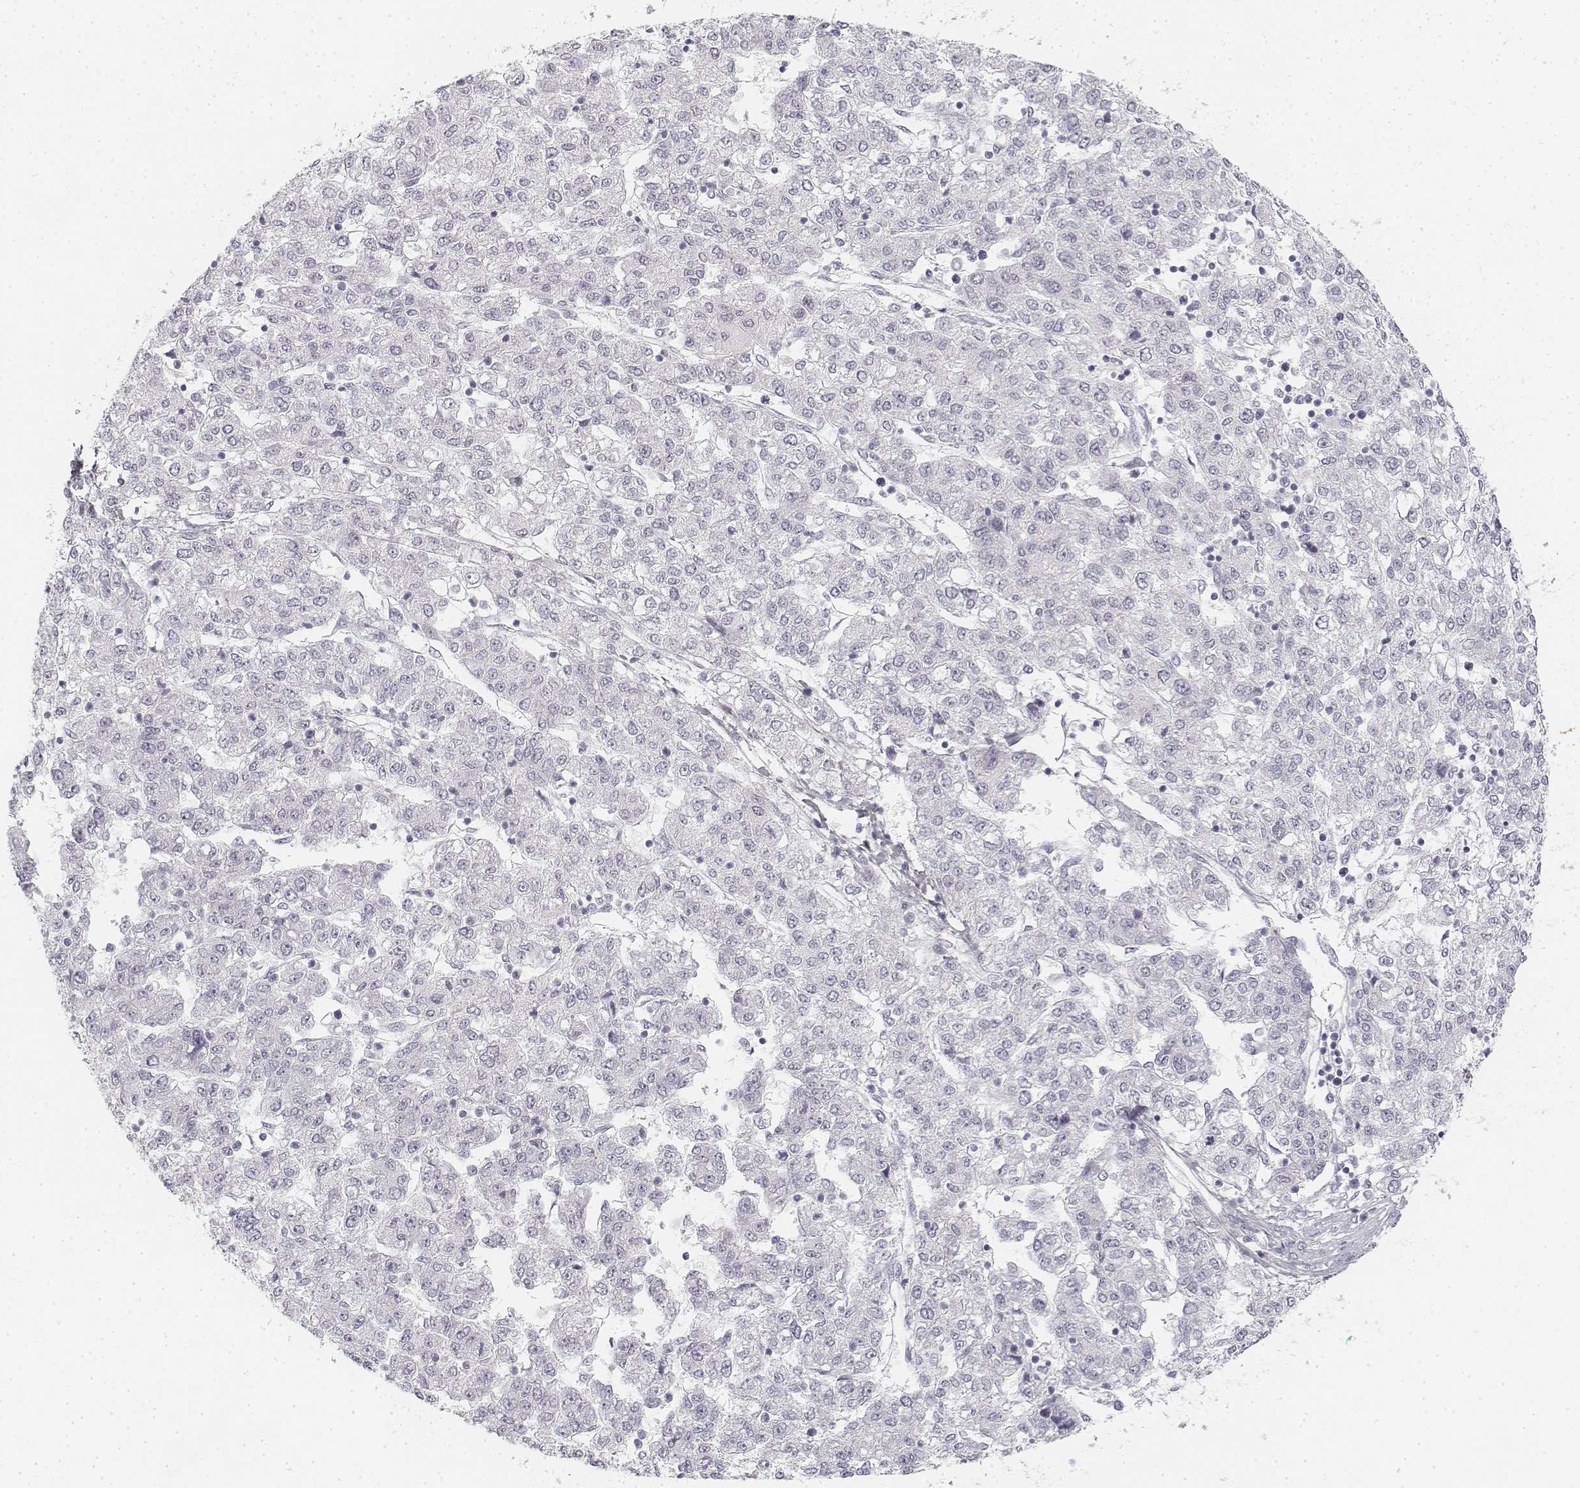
{"staining": {"intensity": "negative", "quantity": "none", "location": "none"}, "tissue": "liver cancer", "cell_type": "Tumor cells", "image_type": "cancer", "snomed": [{"axis": "morphology", "description": "Carcinoma, Hepatocellular, NOS"}, {"axis": "topography", "description": "Liver"}], "caption": "IHC of human liver cancer (hepatocellular carcinoma) reveals no staining in tumor cells.", "gene": "KRT84", "patient": {"sex": "male", "age": 56}}